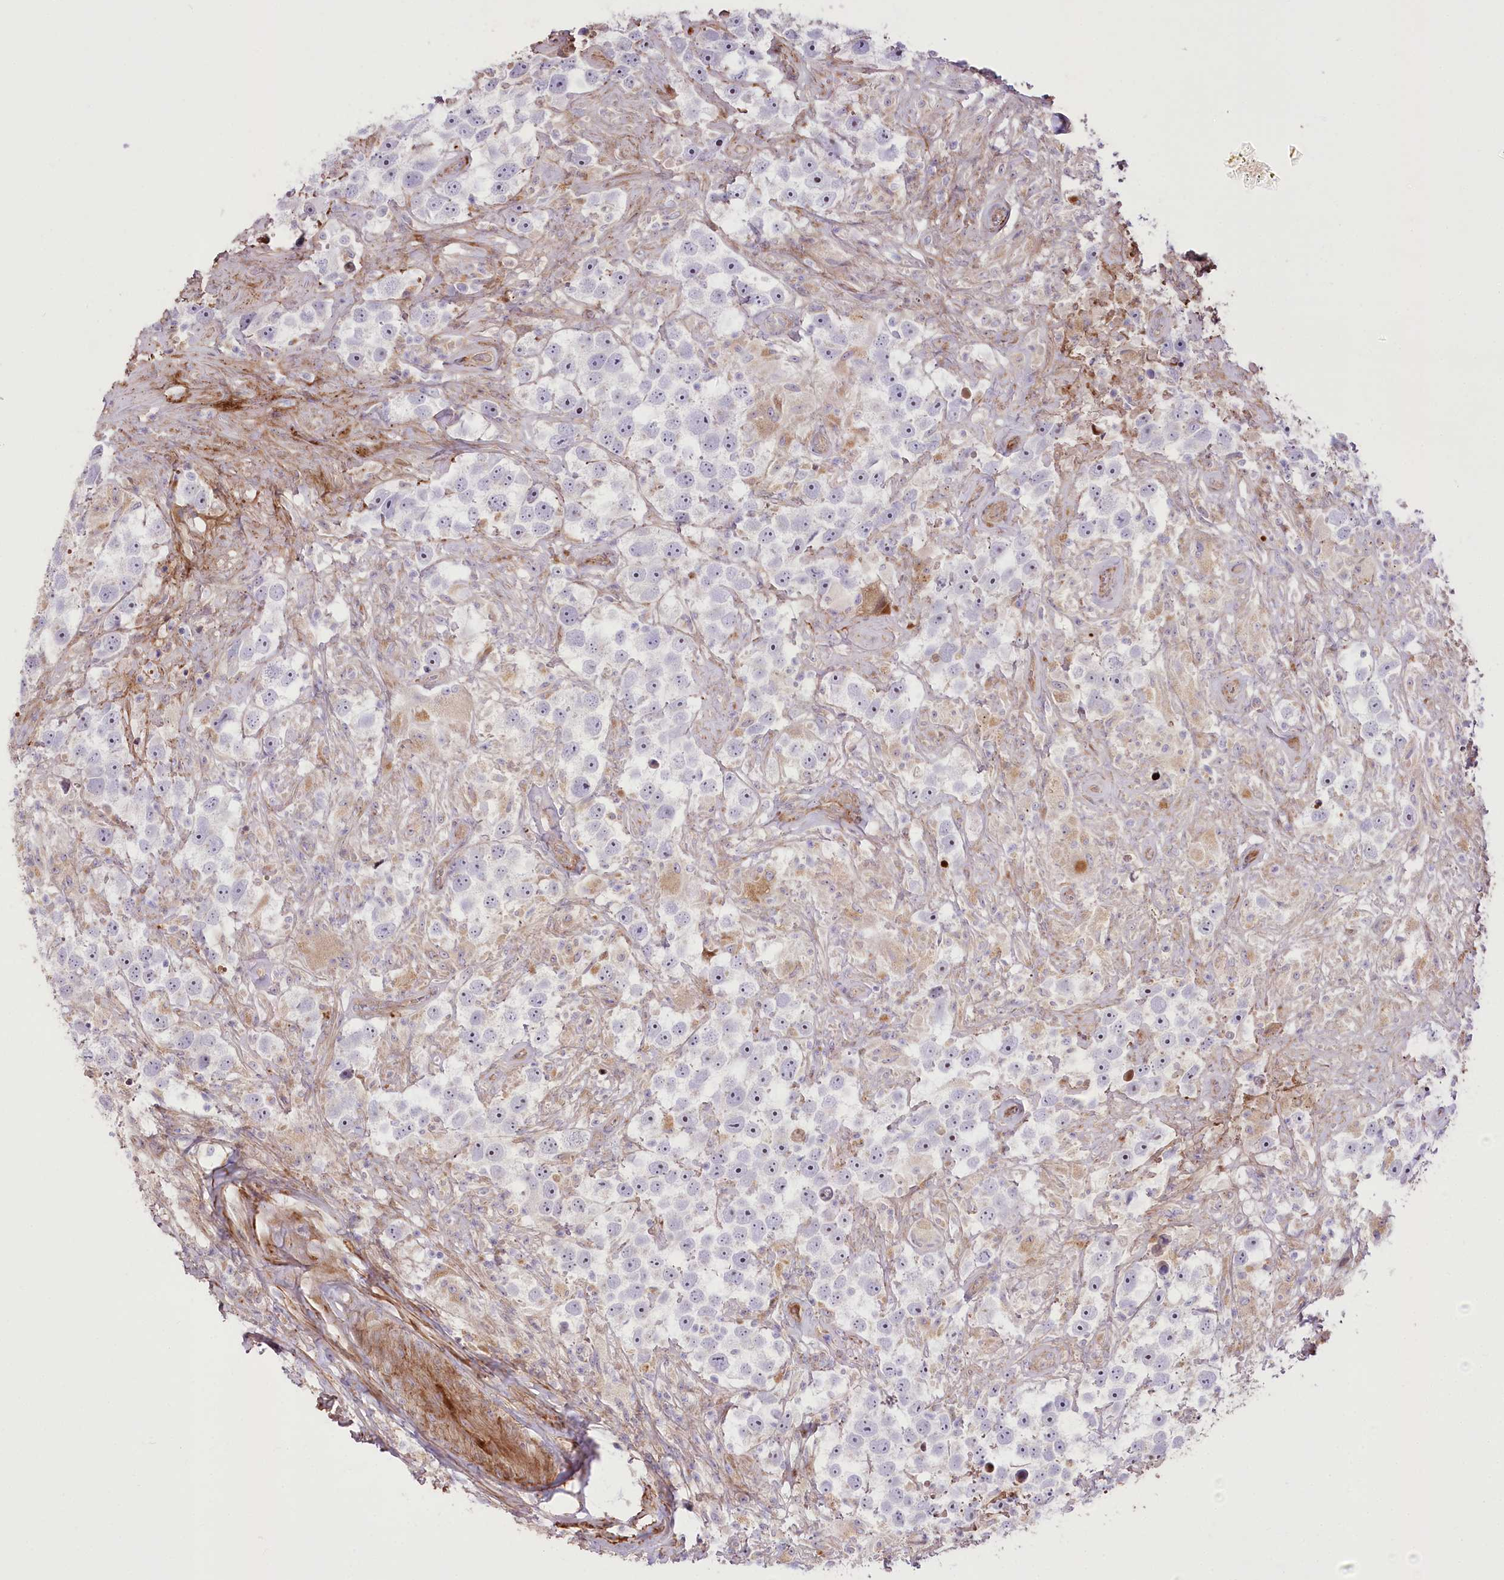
{"staining": {"intensity": "weak", "quantity": "<25%", "location": "nuclear"}, "tissue": "testis cancer", "cell_type": "Tumor cells", "image_type": "cancer", "snomed": [{"axis": "morphology", "description": "Seminoma, NOS"}, {"axis": "topography", "description": "Testis"}], "caption": "Testis cancer (seminoma) was stained to show a protein in brown. There is no significant expression in tumor cells.", "gene": "RNF24", "patient": {"sex": "male", "age": 49}}